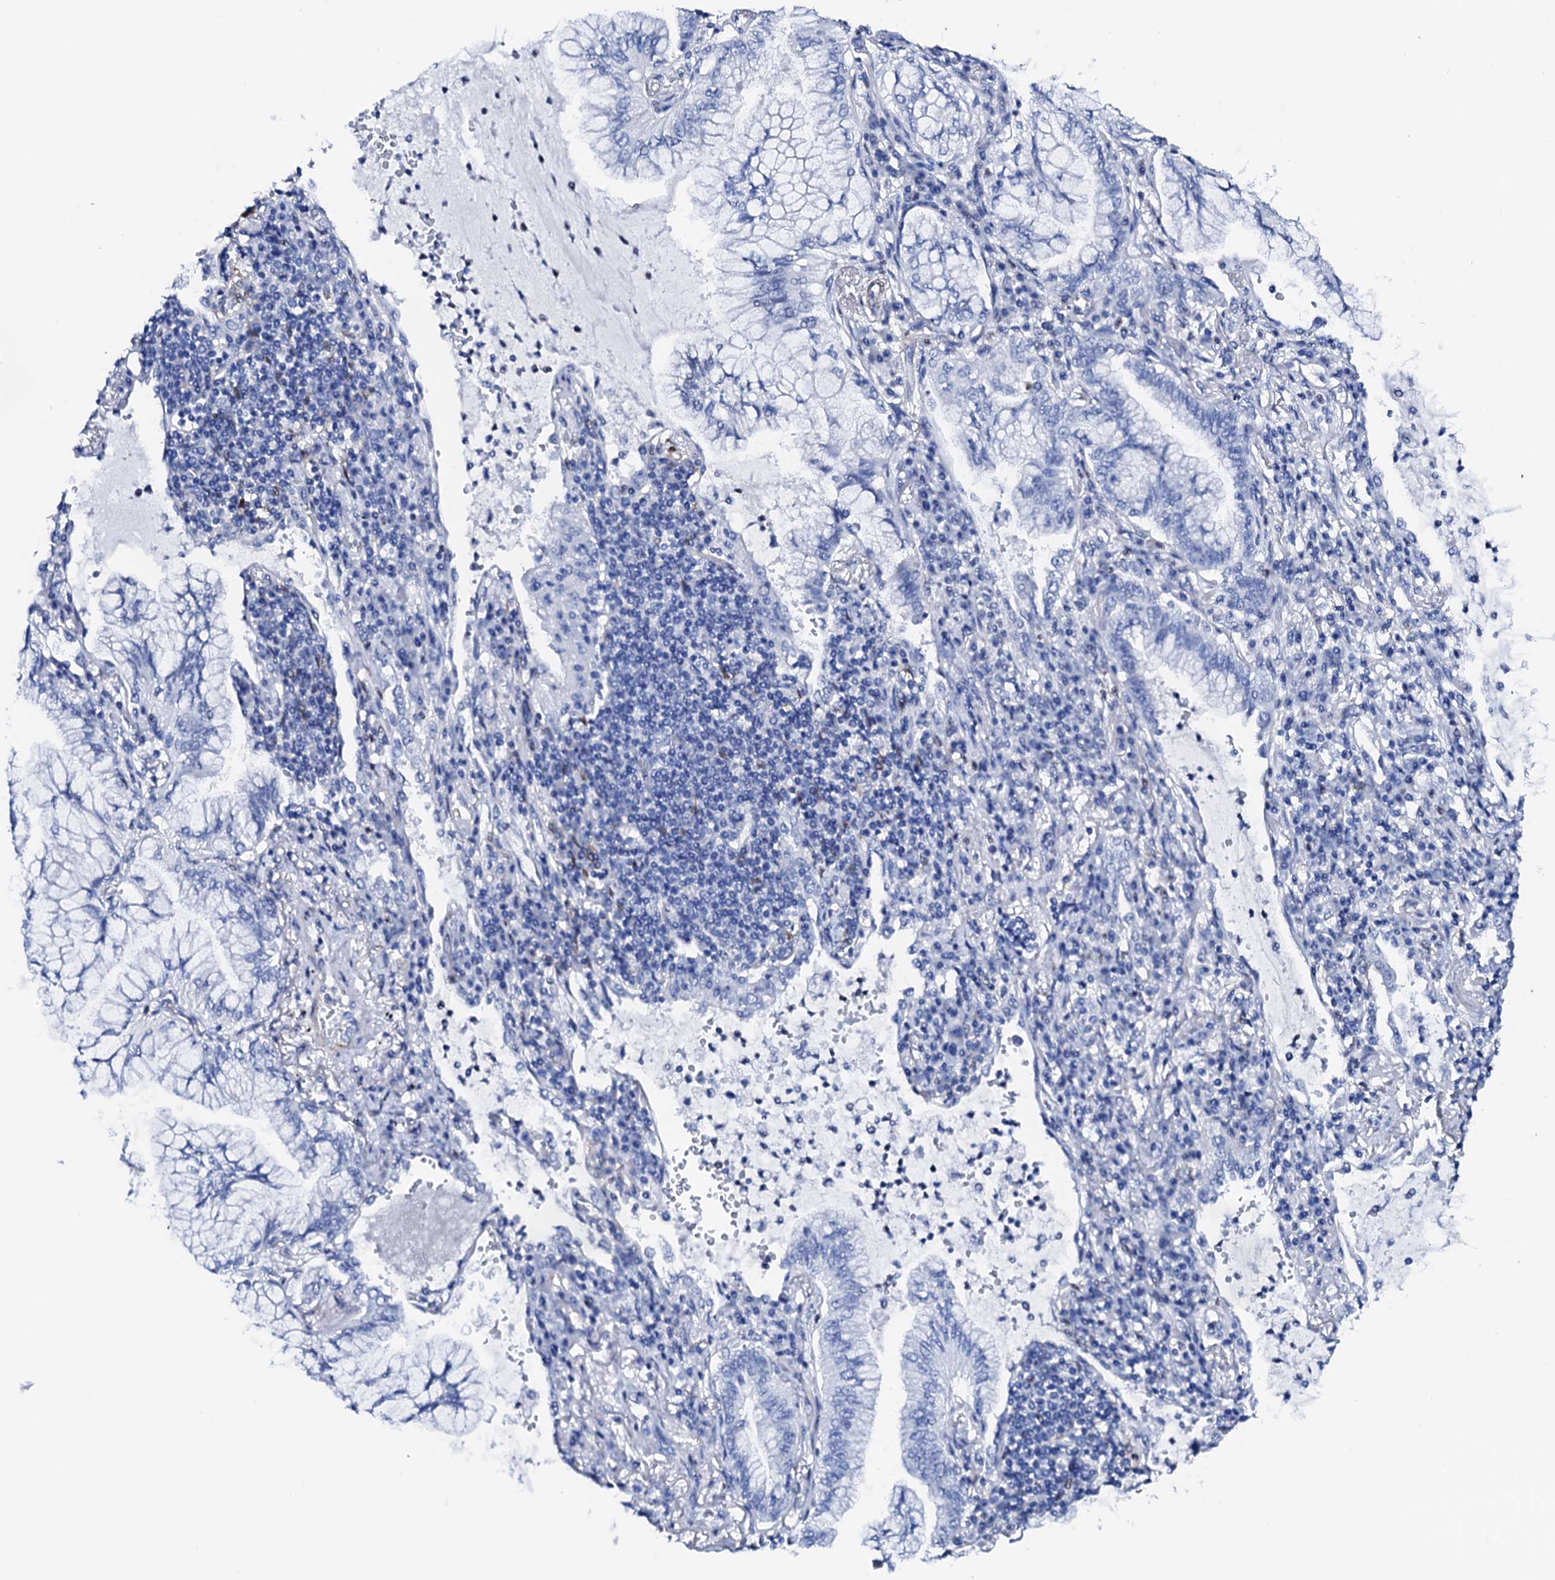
{"staining": {"intensity": "negative", "quantity": "none", "location": "none"}, "tissue": "lung cancer", "cell_type": "Tumor cells", "image_type": "cancer", "snomed": [{"axis": "morphology", "description": "Adenocarcinoma, NOS"}, {"axis": "topography", "description": "Lung"}], "caption": "Image shows no protein expression in tumor cells of lung cancer (adenocarcinoma) tissue.", "gene": "NRIP2", "patient": {"sex": "female", "age": 70}}